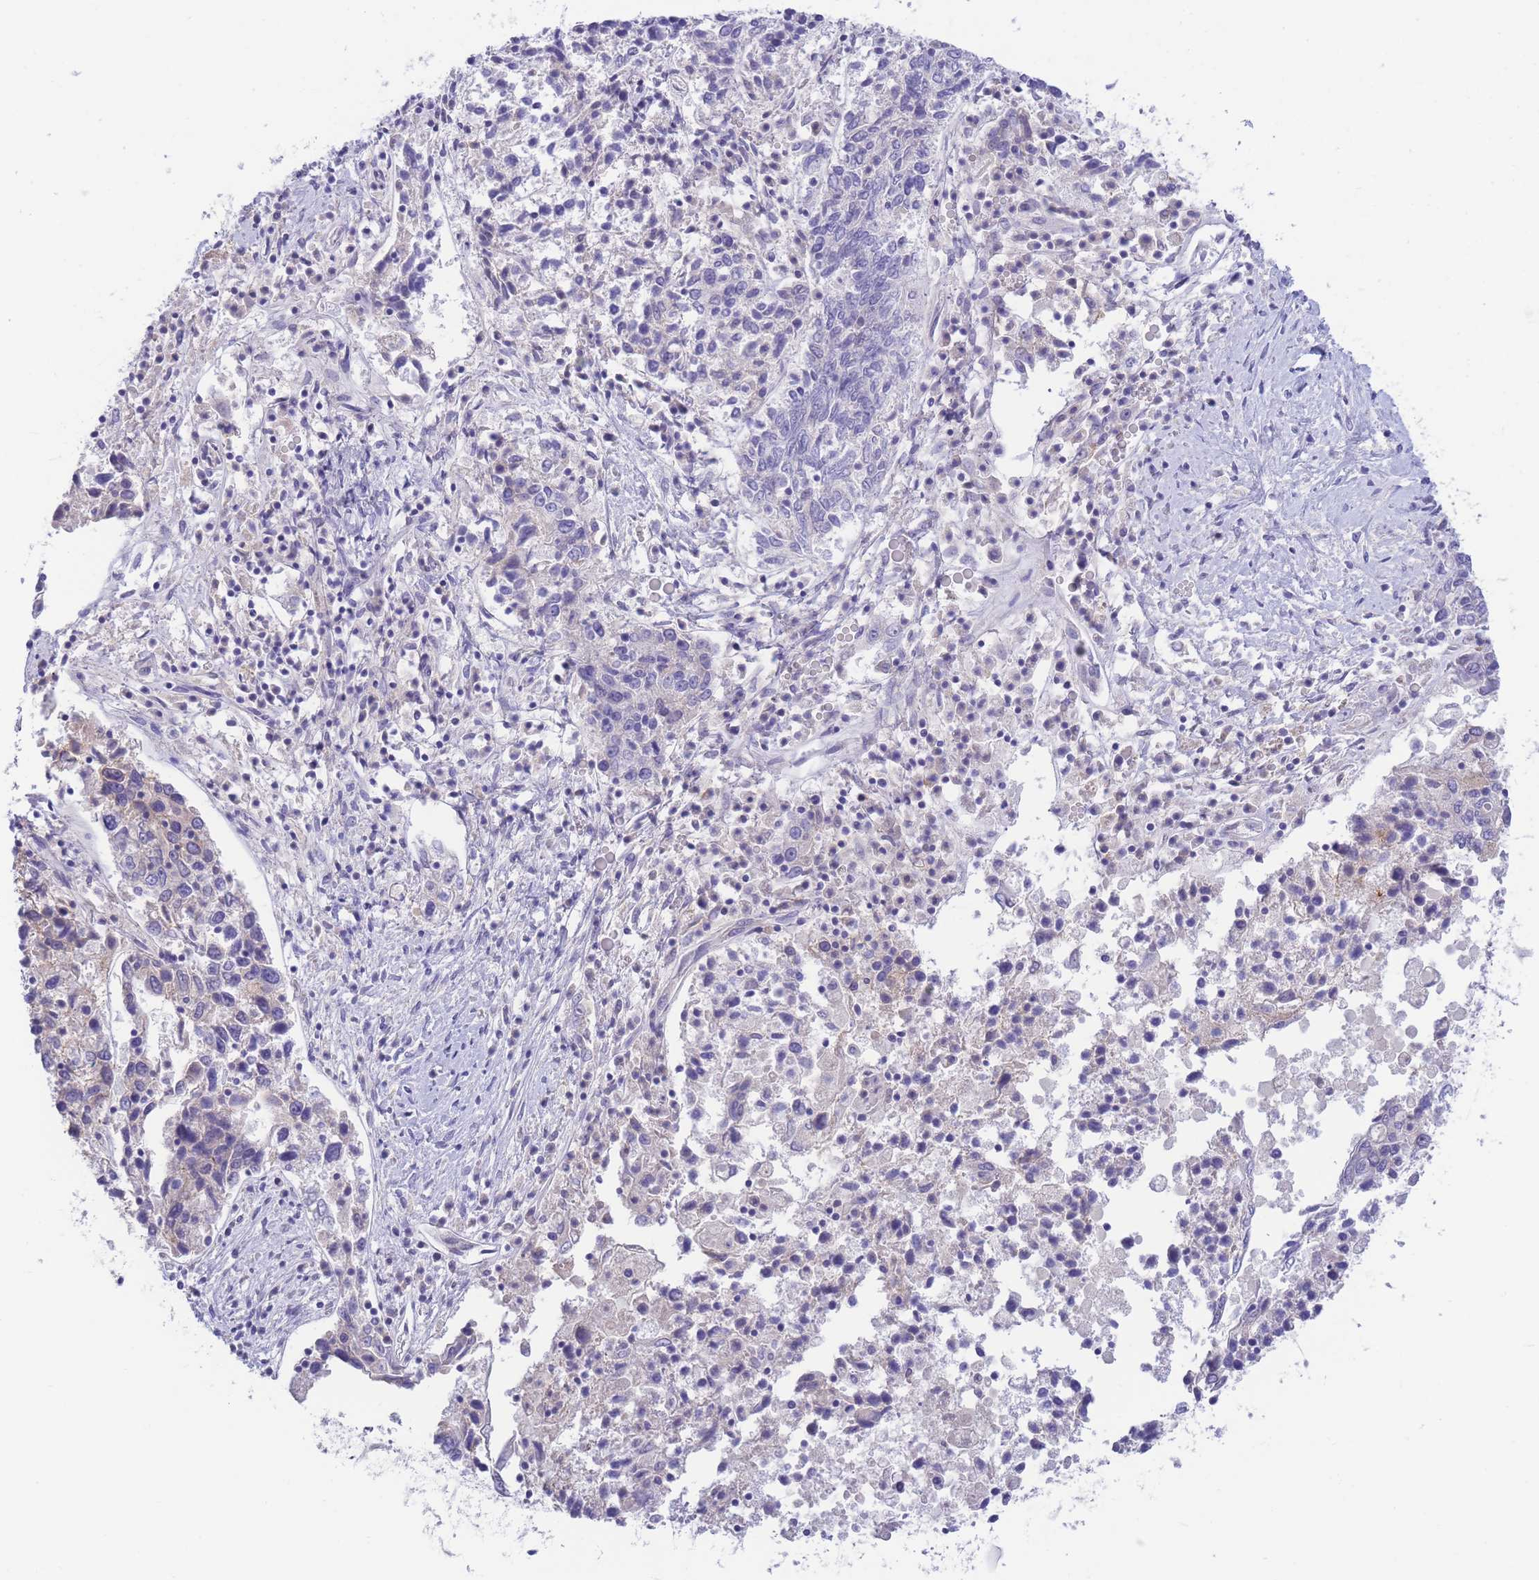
{"staining": {"intensity": "negative", "quantity": "none", "location": "none"}, "tissue": "ovarian cancer", "cell_type": "Tumor cells", "image_type": "cancer", "snomed": [{"axis": "morphology", "description": "Carcinoma, endometroid"}, {"axis": "topography", "description": "Ovary"}], "caption": "This is an immunohistochemistry histopathology image of human ovarian endometroid carcinoma. There is no positivity in tumor cells.", "gene": "PCDHB3", "patient": {"sex": "female", "age": 62}}